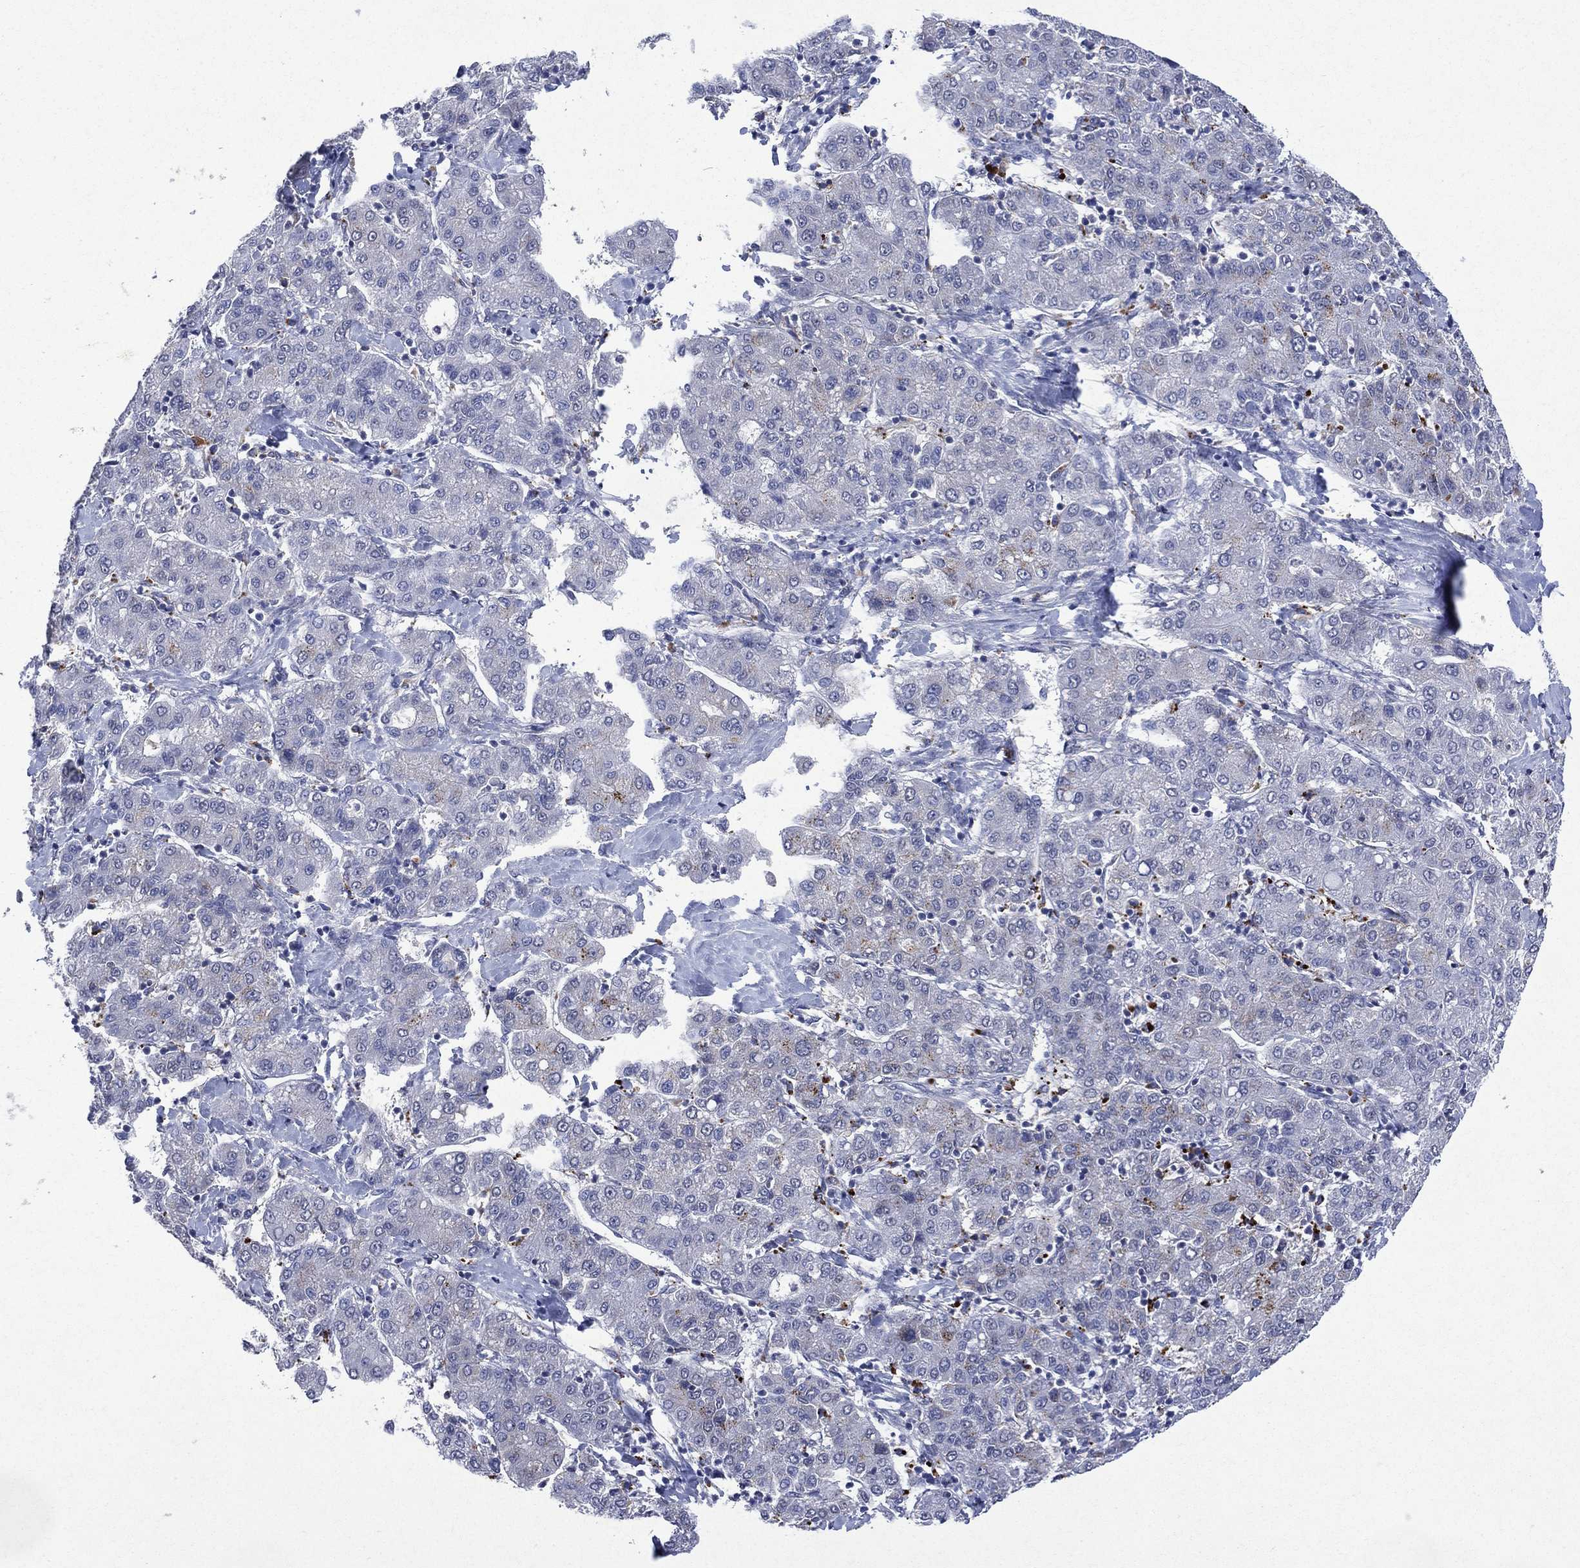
{"staining": {"intensity": "negative", "quantity": "none", "location": "none"}, "tissue": "liver cancer", "cell_type": "Tumor cells", "image_type": "cancer", "snomed": [{"axis": "morphology", "description": "Carcinoma, Hepatocellular, NOS"}, {"axis": "topography", "description": "Liver"}], "caption": "Tumor cells show no significant expression in liver cancer.", "gene": "ASB10", "patient": {"sex": "male", "age": 65}}